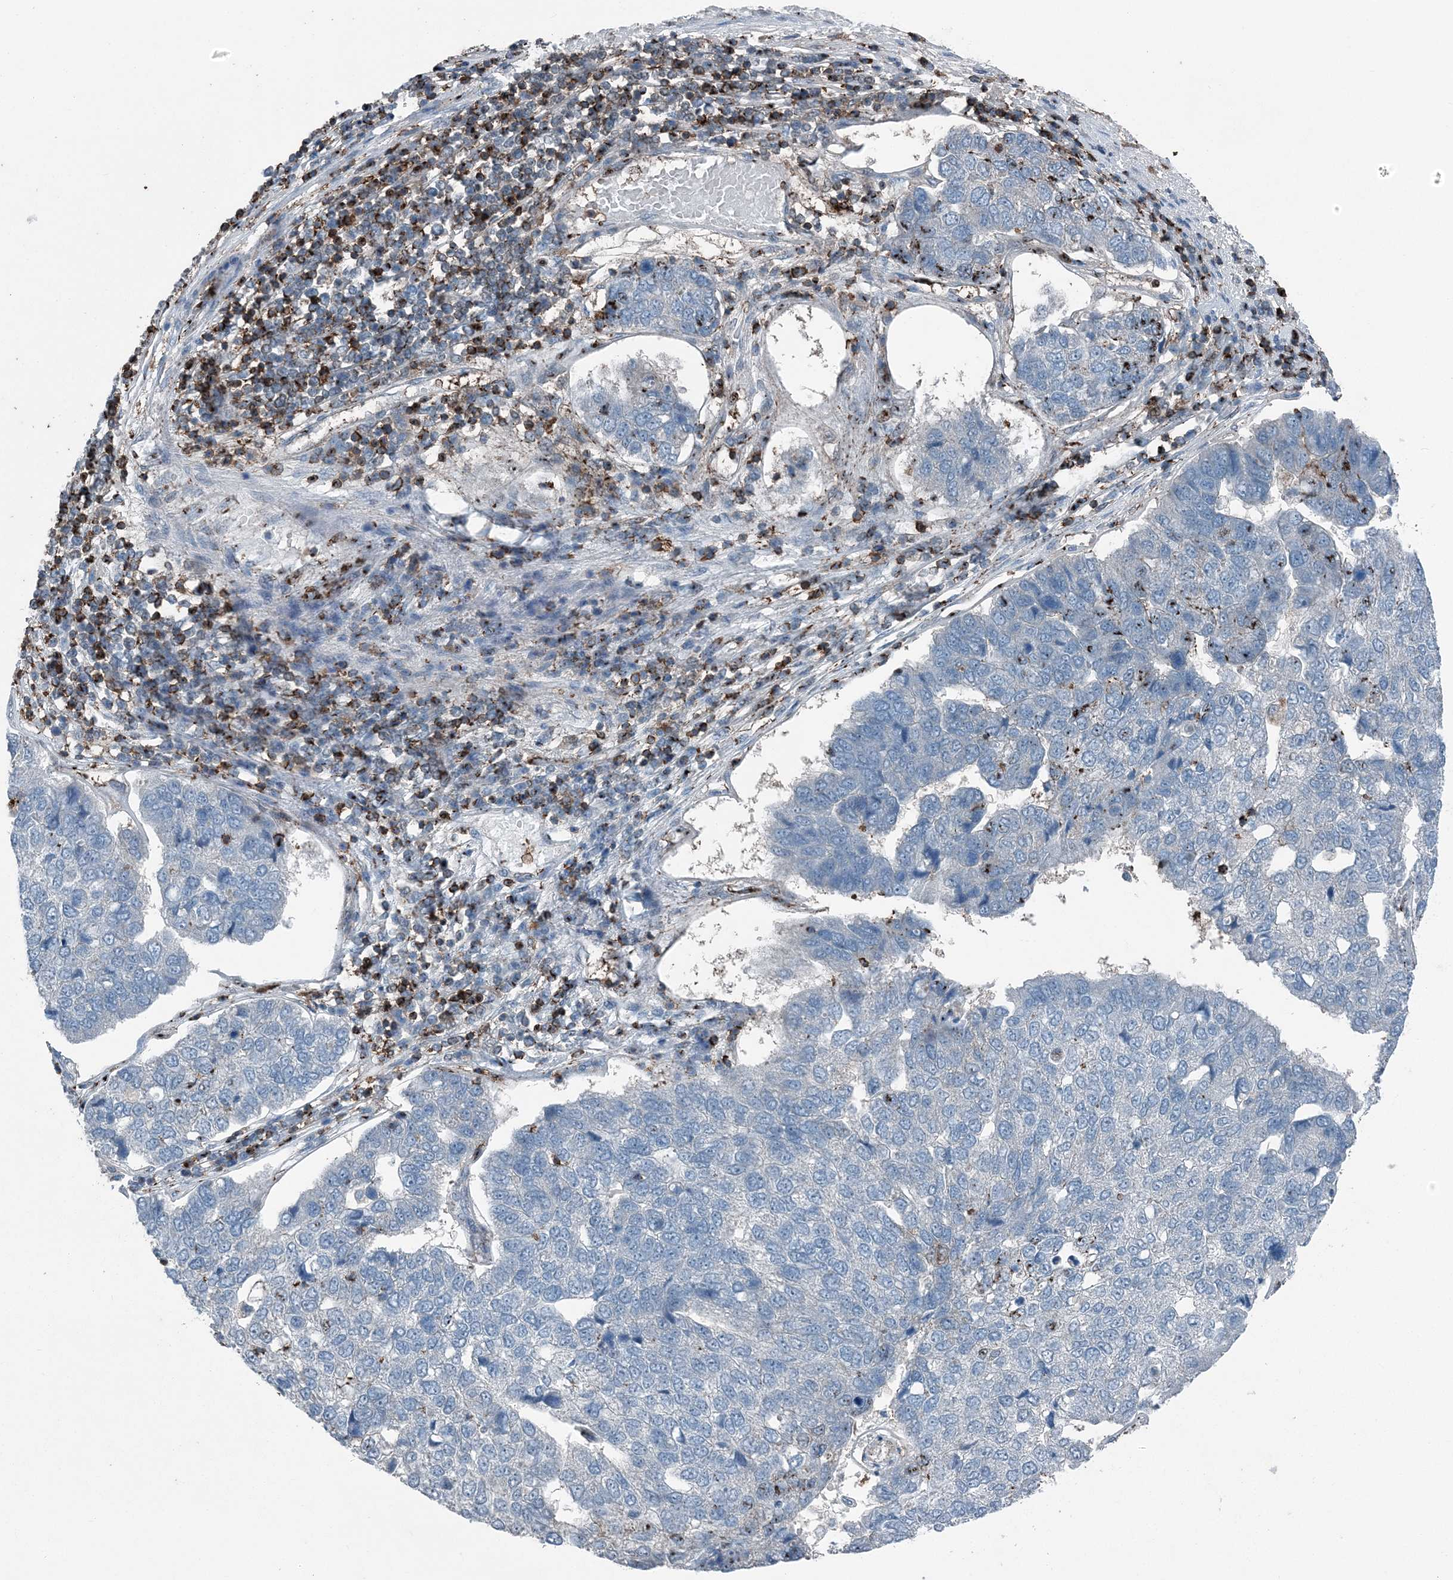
{"staining": {"intensity": "negative", "quantity": "none", "location": "none"}, "tissue": "pancreatic cancer", "cell_type": "Tumor cells", "image_type": "cancer", "snomed": [{"axis": "morphology", "description": "Adenocarcinoma, NOS"}, {"axis": "topography", "description": "Pancreas"}], "caption": "High magnification brightfield microscopy of pancreatic cancer (adenocarcinoma) stained with DAB (brown) and counterstained with hematoxylin (blue): tumor cells show no significant positivity.", "gene": "CFL1", "patient": {"sex": "female", "age": 61}}